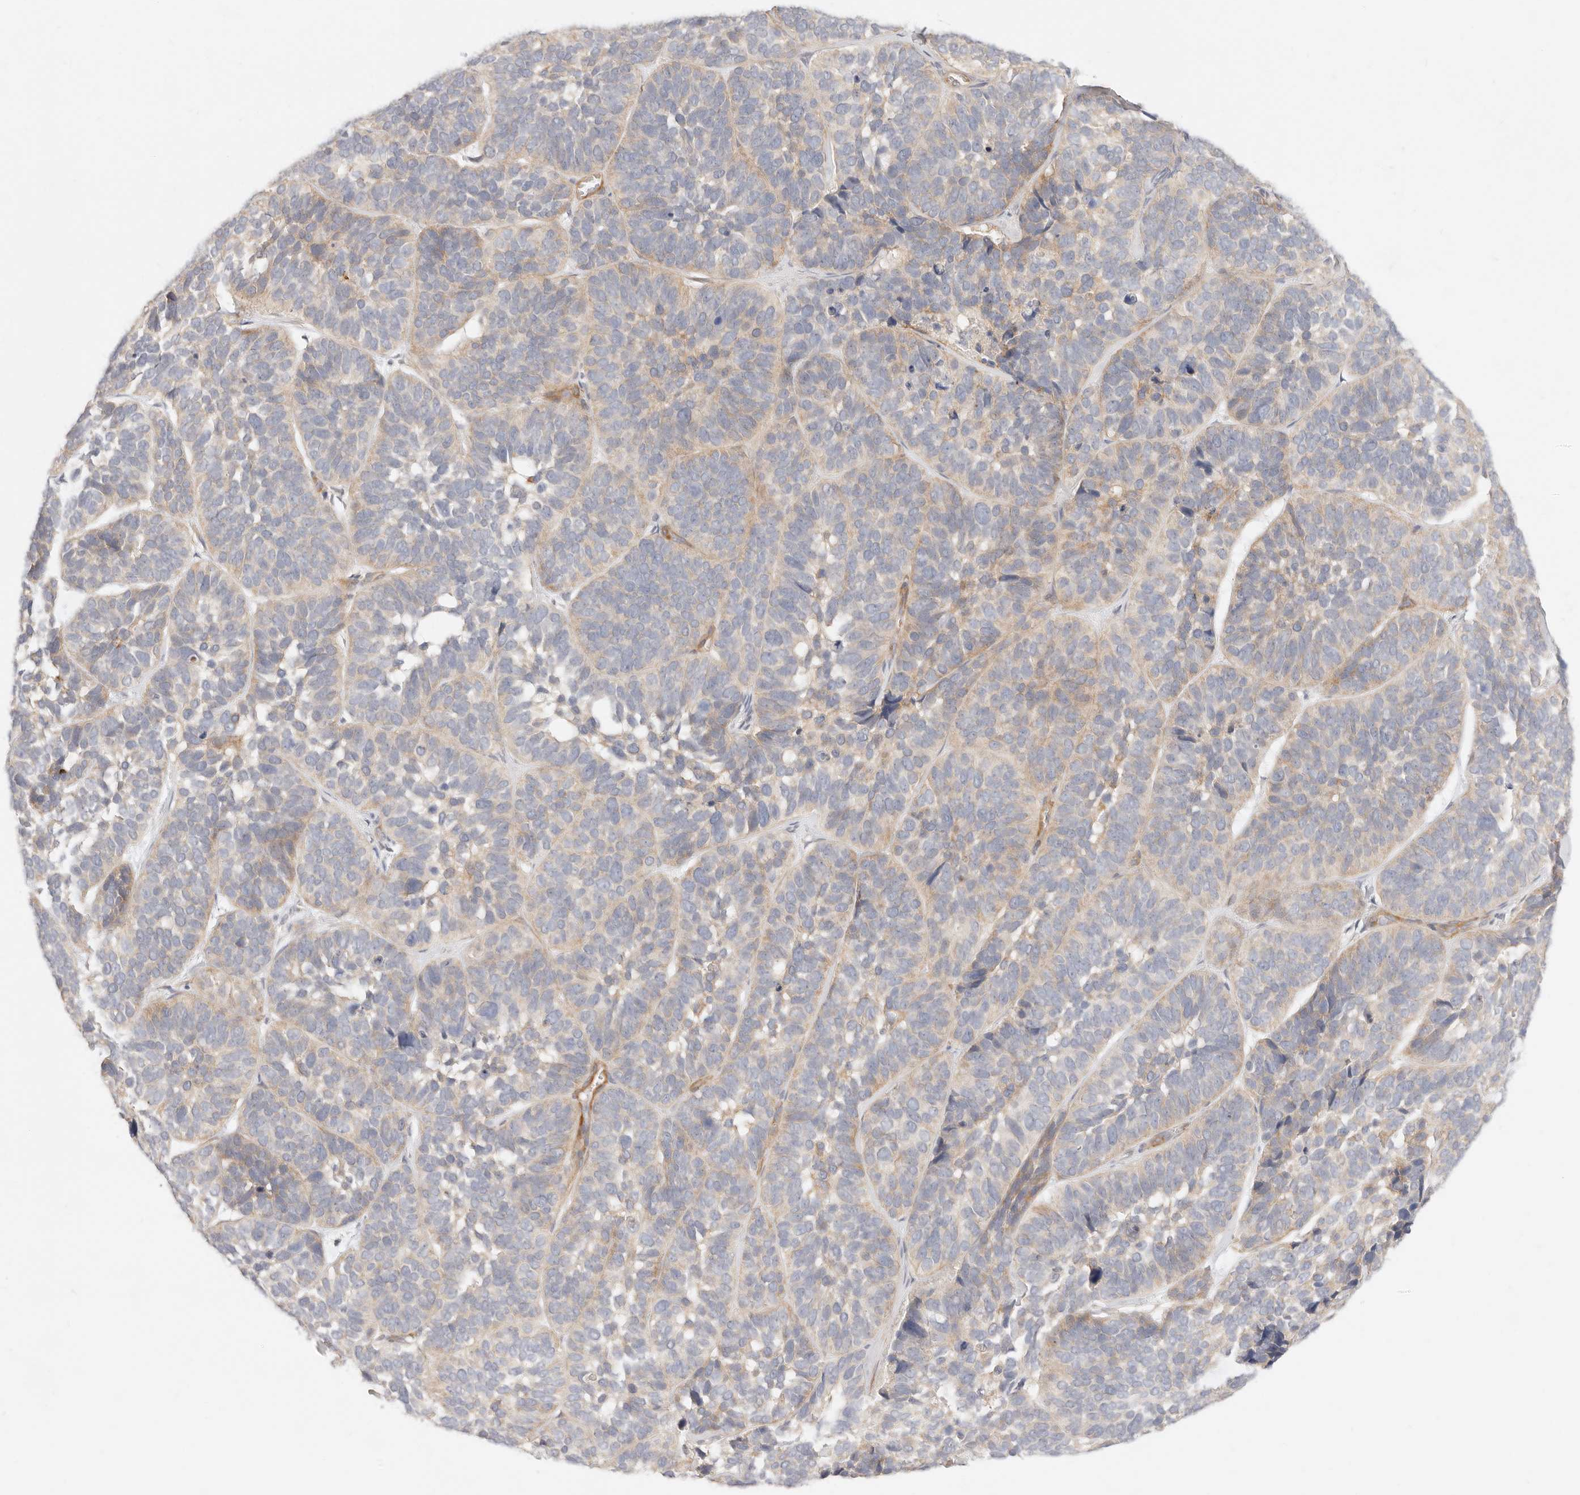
{"staining": {"intensity": "weak", "quantity": "25%-75%", "location": "cytoplasmic/membranous"}, "tissue": "skin cancer", "cell_type": "Tumor cells", "image_type": "cancer", "snomed": [{"axis": "morphology", "description": "Basal cell carcinoma"}, {"axis": "topography", "description": "Skin"}], "caption": "A brown stain shows weak cytoplasmic/membranous expression of a protein in human basal cell carcinoma (skin) tumor cells.", "gene": "UBXN10", "patient": {"sex": "male", "age": 62}}